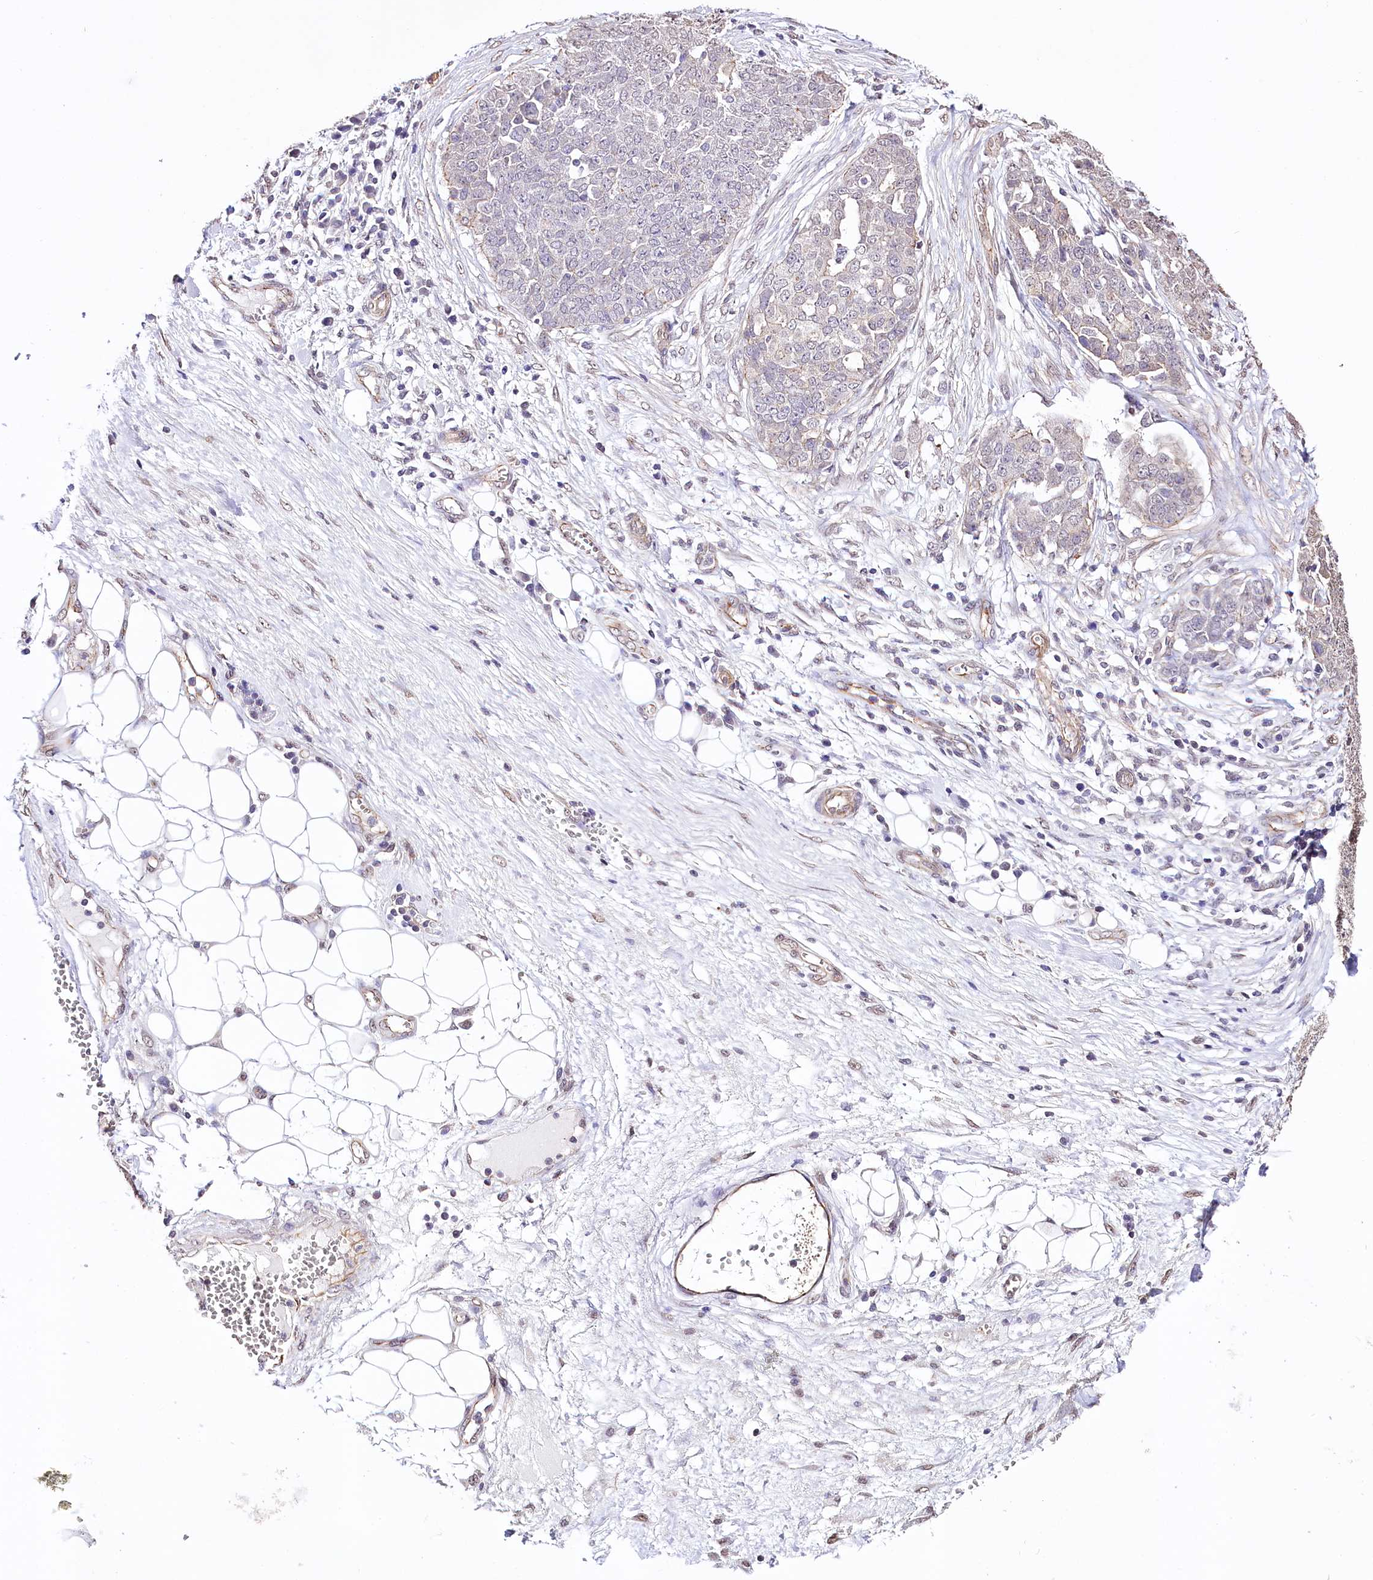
{"staining": {"intensity": "negative", "quantity": "none", "location": "none"}, "tissue": "ovarian cancer", "cell_type": "Tumor cells", "image_type": "cancer", "snomed": [{"axis": "morphology", "description": "Cystadenocarcinoma, serous, NOS"}, {"axis": "topography", "description": "Soft tissue"}, {"axis": "topography", "description": "Ovary"}], "caption": "Ovarian serous cystadenocarcinoma was stained to show a protein in brown. There is no significant staining in tumor cells.", "gene": "ST7", "patient": {"sex": "female", "age": 57}}